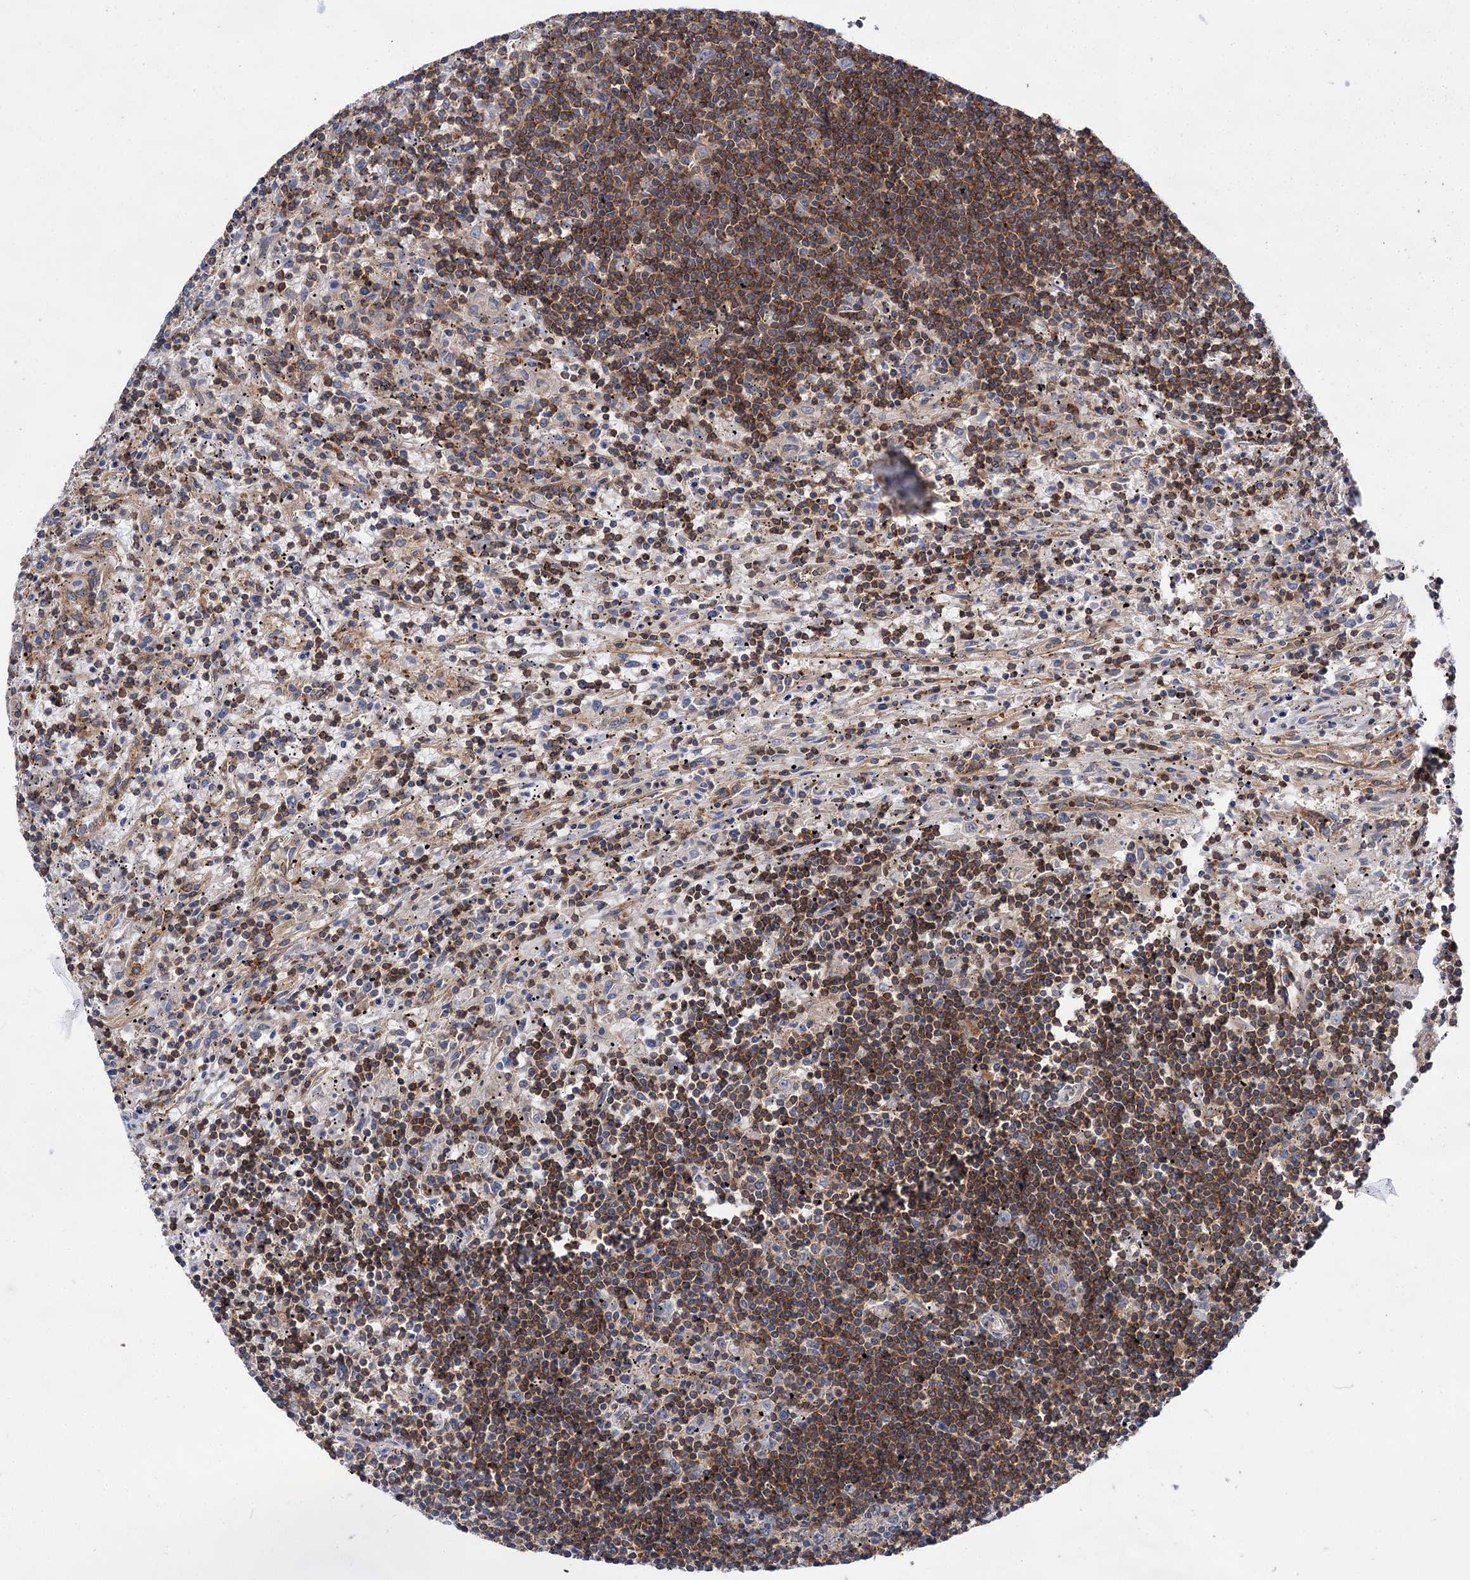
{"staining": {"intensity": "moderate", "quantity": "25%-75%", "location": "cytoplasmic/membranous"}, "tissue": "lymphoma", "cell_type": "Tumor cells", "image_type": "cancer", "snomed": [{"axis": "morphology", "description": "Malignant lymphoma, non-Hodgkin's type, Low grade"}, {"axis": "topography", "description": "Spleen"}], "caption": "Immunohistochemical staining of lymphoma shows medium levels of moderate cytoplasmic/membranous protein expression in about 25%-75% of tumor cells. The staining is performed using DAB brown chromogen to label protein expression. The nuclei are counter-stained blue using hematoxylin.", "gene": "PACS1", "patient": {"sex": "male", "age": 76}}